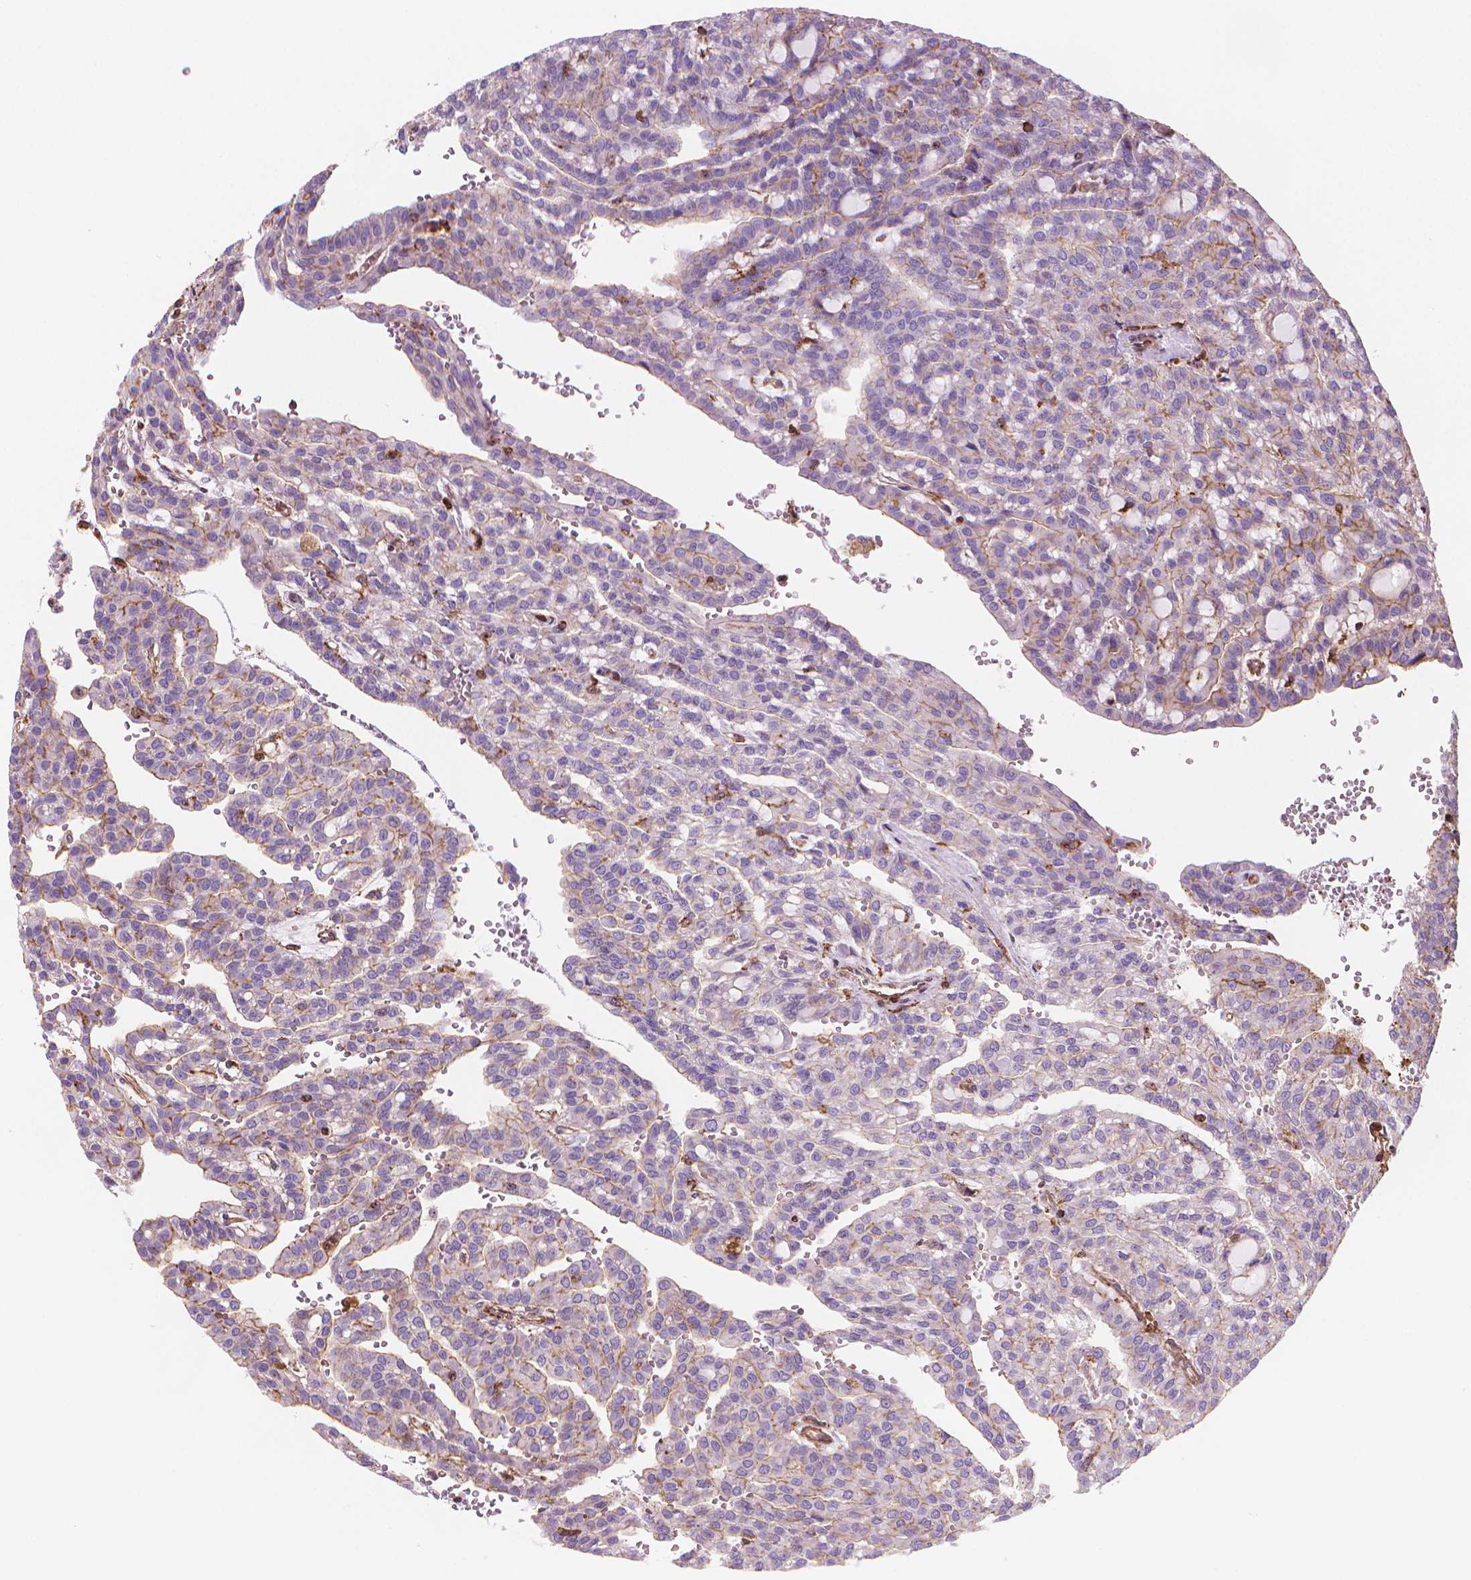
{"staining": {"intensity": "weak", "quantity": "<25%", "location": "cytoplasmic/membranous"}, "tissue": "renal cancer", "cell_type": "Tumor cells", "image_type": "cancer", "snomed": [{"axis": "morphology", "description": "Adenocarcinoma, NOS"}, {"axis": "topography", "description": "Kidney"}], "caption": "The immunohistochemistry (IHC) micrograph has no significant staining in tumor cells of adenocarcinoma (renal) tissue. (Immunohistochemistry, brightfield microscopy, high magnification).", "gene": "PATJ", "patient": {"sex": "male", "age": 63}}